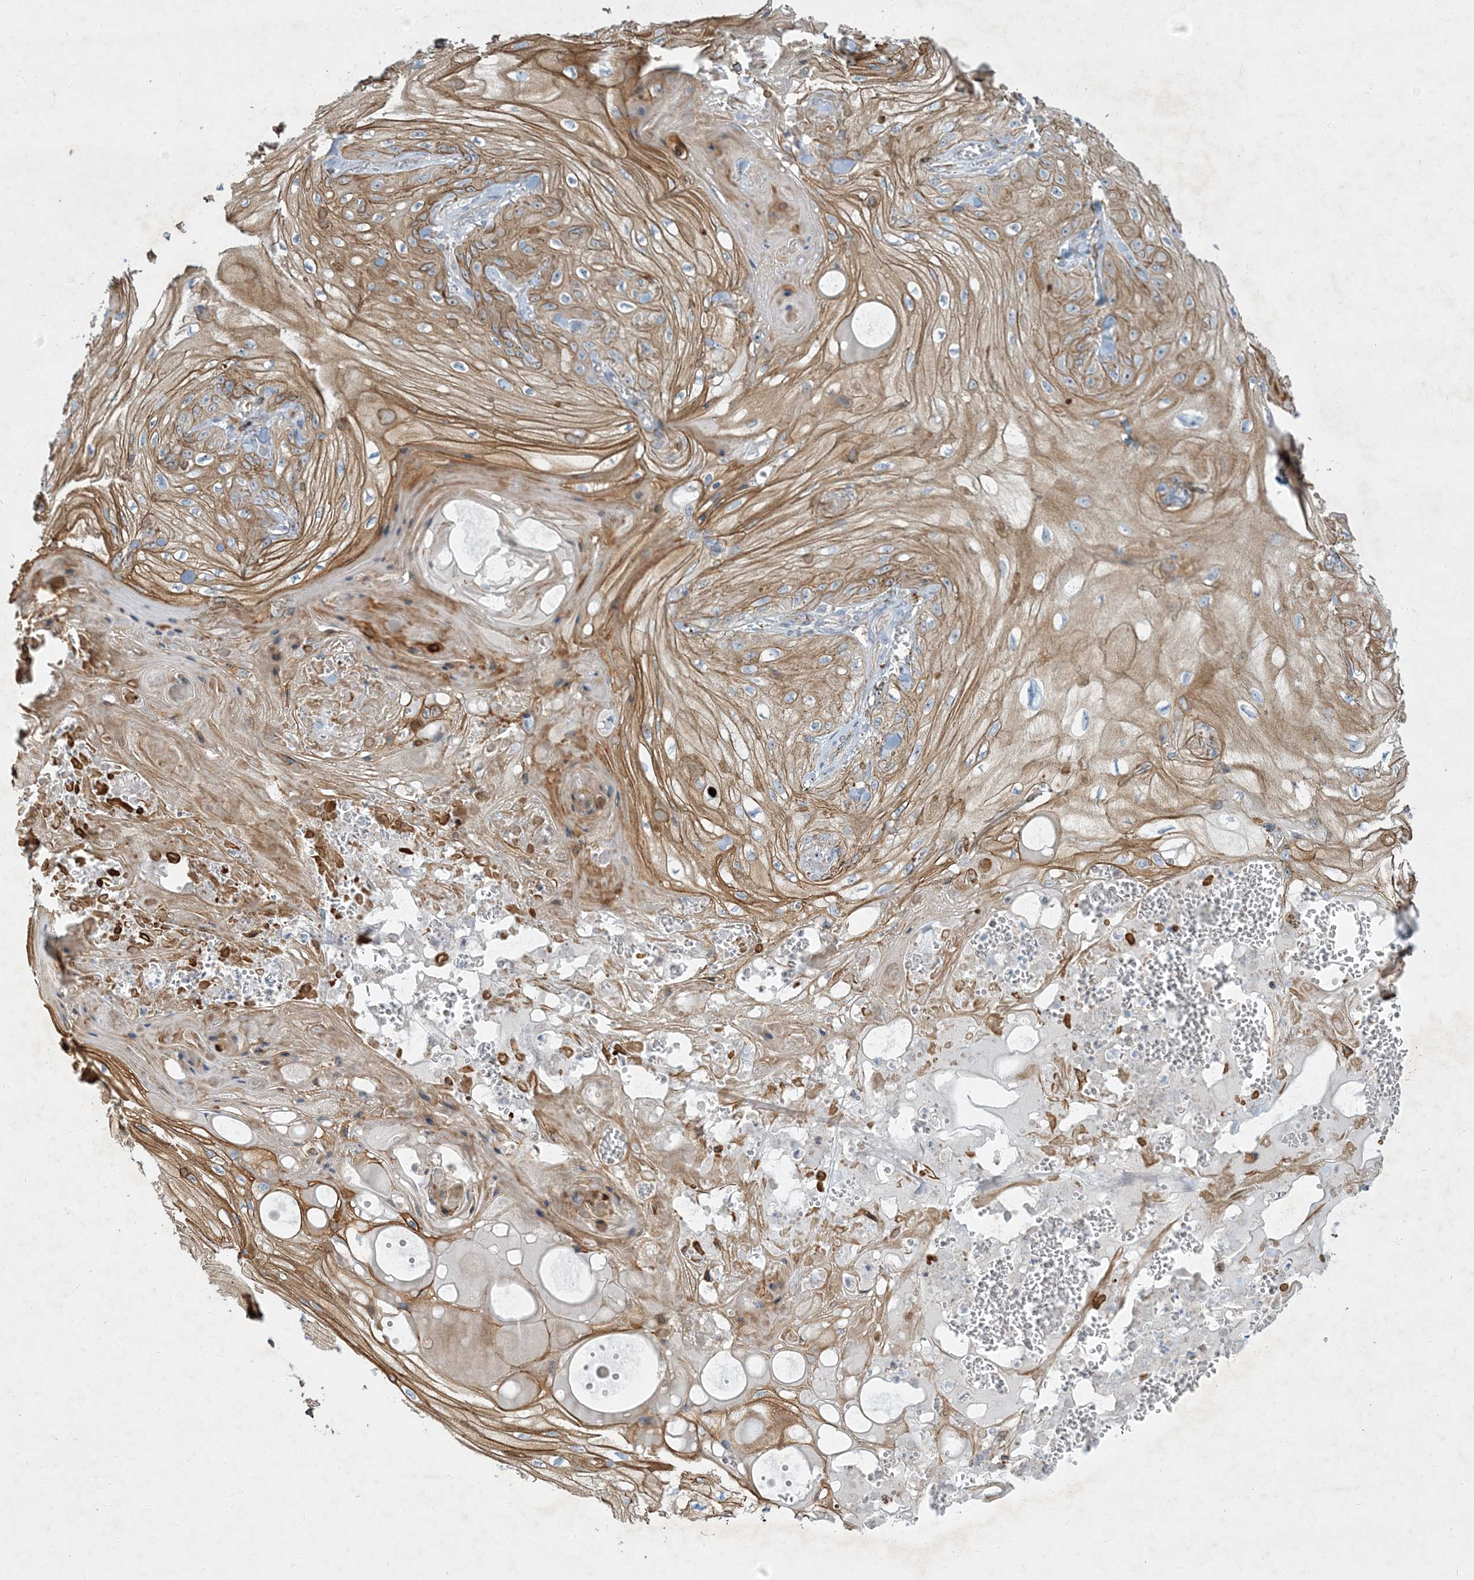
{"staining": {"intensity": "moderate", "quantity": ">75%", "location": "cytoplasmic/membranous"}, "tissue": "skin cancer", "cell_type": "Tumor cells", "image_type": "cancer", "snomed": [{"axis": "morphology", "description": "Squamous cell carcinoma, NOS"}, {"axis": "topography", "description": "Skin"}], "caption": "Tumor cells exhibit medium levels of moderate cytoplasmic/membranous positivity in about >75% of cells in skin cancer (squamous cell carcinoma). The staining was performed using DAB to visualize the protein expression in brown, while the nuclei were stained in blue with hematoxylin (Magnification: 20x).", "gene": "LTN1", "patient": {"sex": "male", "age": 74}}